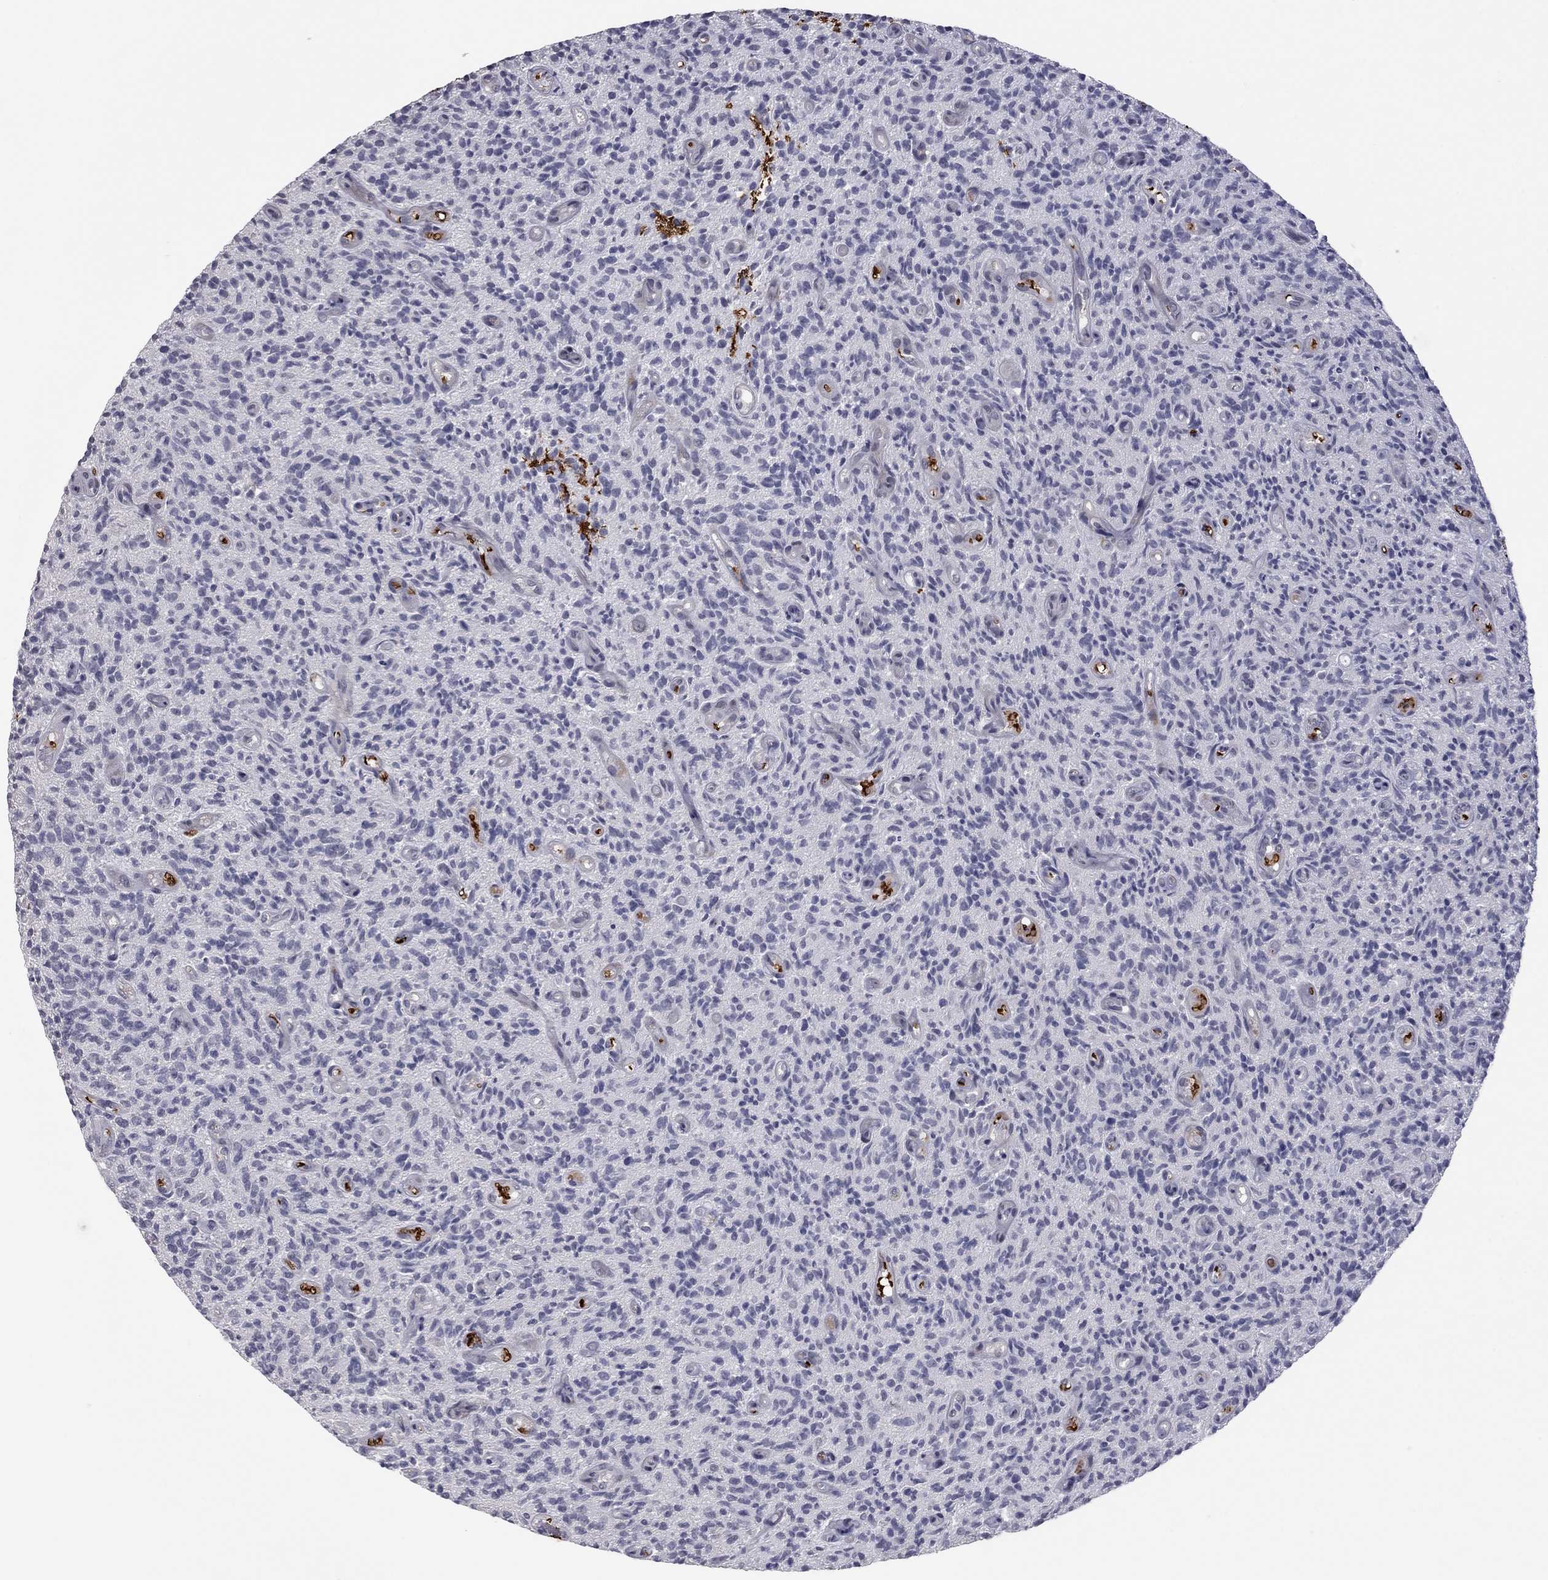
{"staining": {"intensity": "negative", "quantity": "none", "location": "none"}, "tissue": "glioma", "cell_type": "Tumor cells", "image_type": "cancer", "snomed": [{"axis": "morphology", "description": "Glioma, malignant, High grade"}, {"axis": "topography", "description": "Brain"}], "caption": "Immunohistochemical staining of human glioma reveals no significant staining in tumor cells.", "gene": "MC3R", "patient": {"sex": "male", "age": 64}}